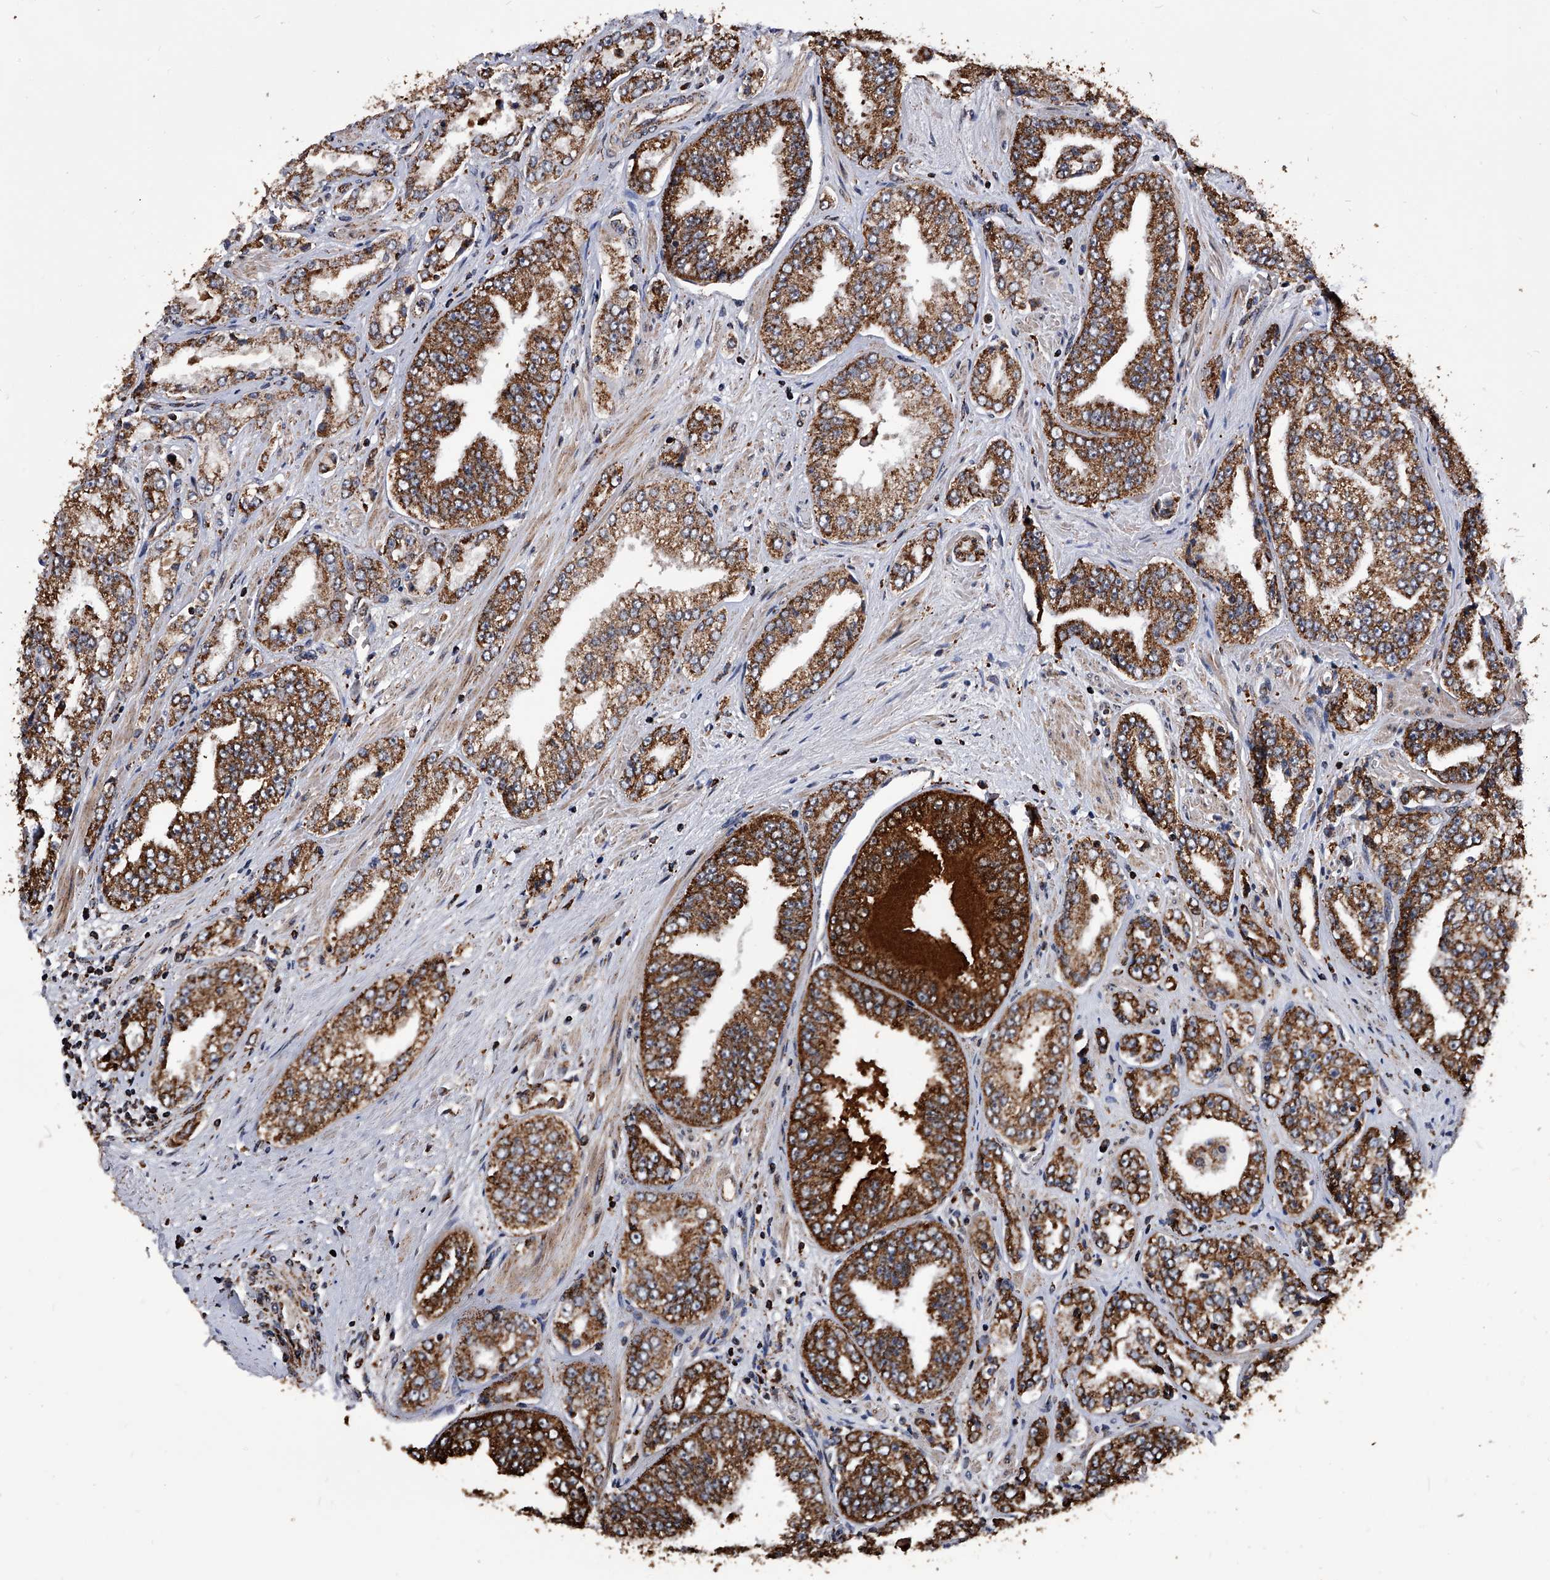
{"staining": {"intensity": "strong", "quantity": ">75%", "location": "cytoplasmic/membranous"}, "tissue": "prostate cancer", "cell_type": "Tumor cells", "image_type": "cancer", "snomed": [{"axis": "morphology", "description": "Adenocarcinoma, High grade"}, {"axis": "topography", "description": "Prostate"}], "caption": "This image exhibits immunohistochemistry (IHC) staining of adenocarcinoma (high-grade) (prostate), with high strong cytoplasmic/membranous staining in about >75% of tumor cells.", "gene": "SMPDL3A", "patient": {"sex": "male", "age": 71}}